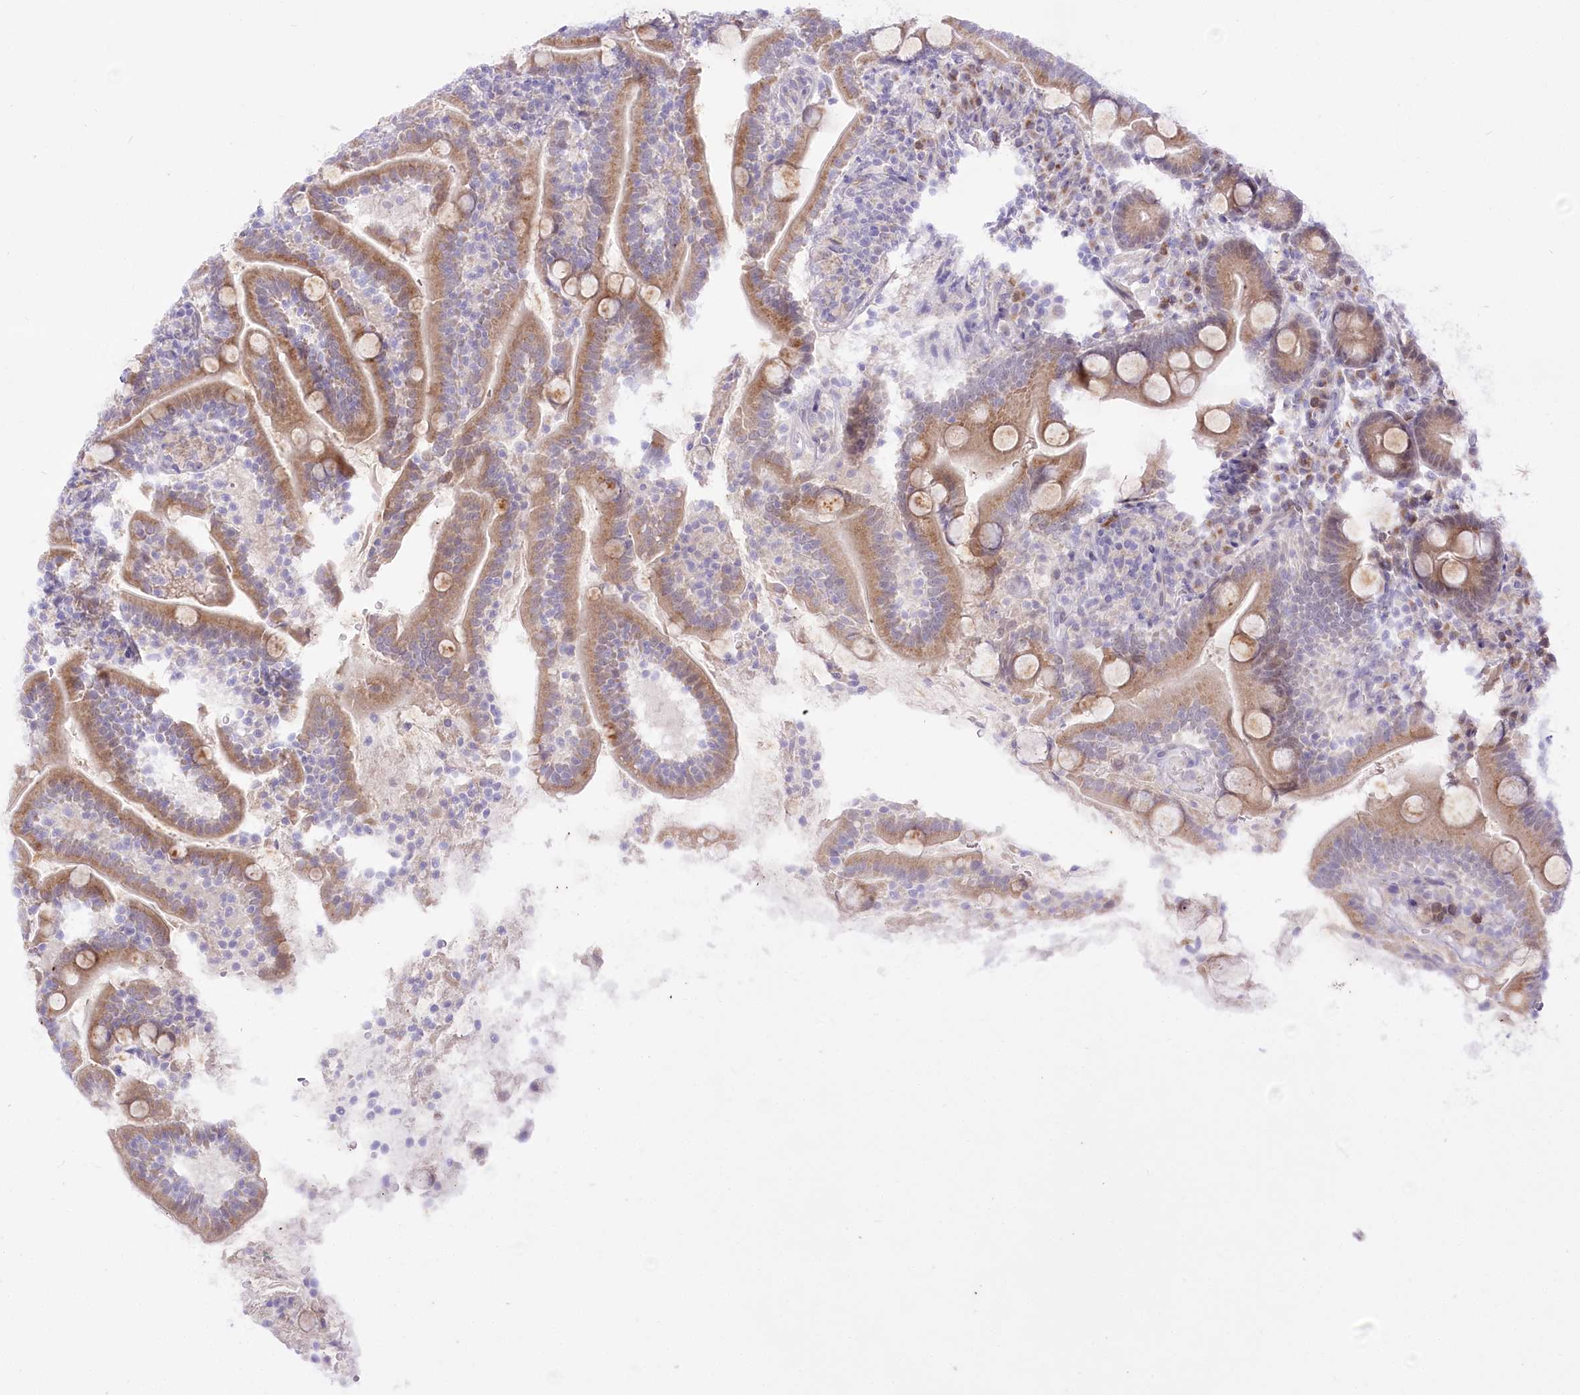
{"staining": {"intensity": "moderate", "quantity": ">75%", "location": "cytoplasmic/membranous"}, "tissue": "duodenum", "cell_type": "Glandular cells", "image_type": "normal", "snomed": [{"axis": "morphology", "description": "Normal tissue, NOS"}, {"axis": "topography", "description": "Duodenum"}], "caption": "Protein expression analysis of benign human duodenum reveals moderate cytoplasmic/membranous positivity in about >75% of glandular cells. Ihc stains the protein in brown and the nuclei are stained blue.", "gene": "BEND7", "patient": {"sex": "male", "age": 35}}